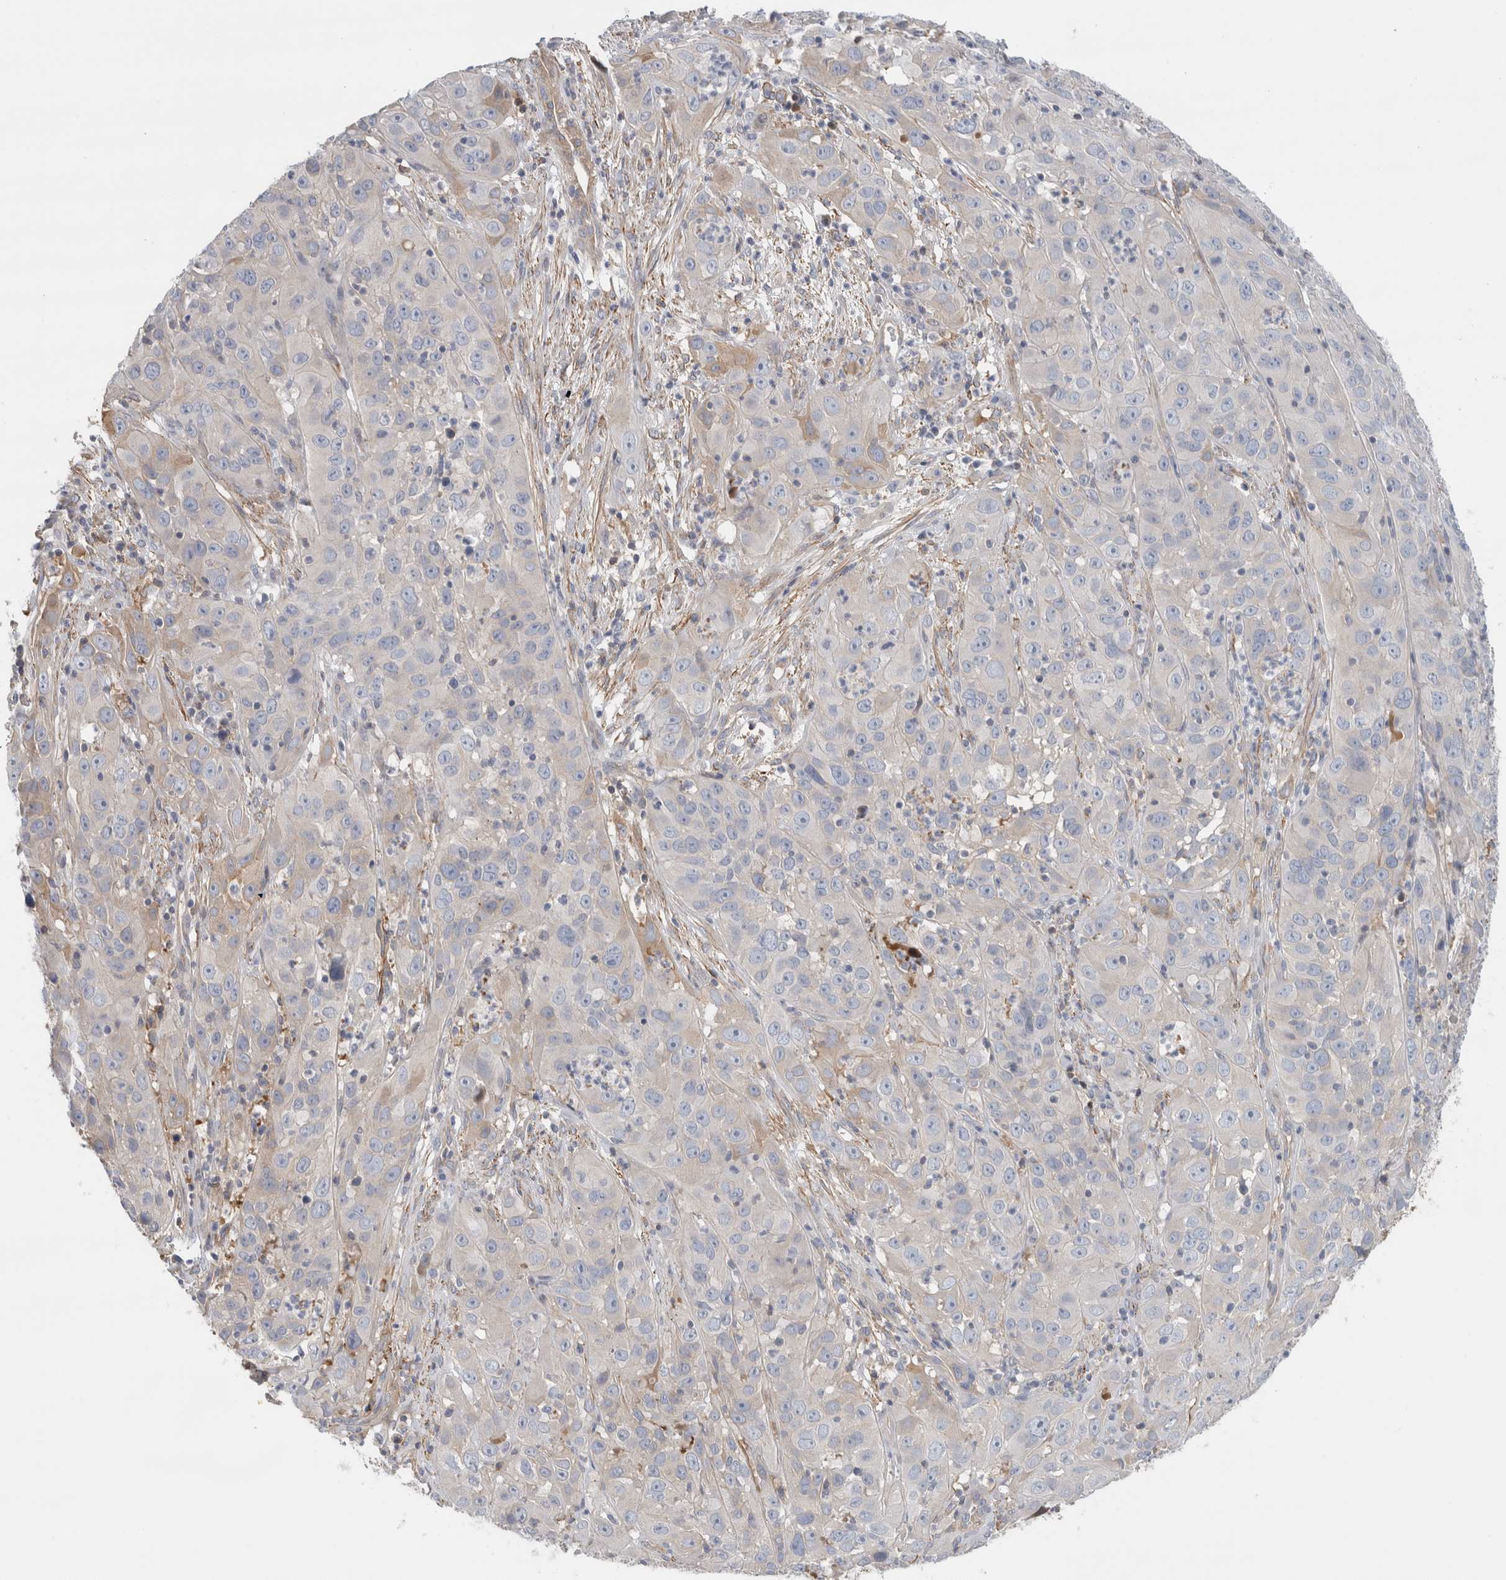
{"staining": {"intensity": "negative", "quantity": "none", "location": "none"}, "tissue": "cervical cancer", "cell_type": "Tumor cells", "image_type": "cancer", "snomed": [{"axis": "morphology", "description": "Squamous cell carcinoma, NOS"}, {"axis": "topography", "description": "Cervix"}], "caption": "This is an immunohistochemistry photomicrograph of human cervical cancer. There is no staining in tumor cells.", "gene": "CFI", "patient": {"sex": "female", "age": 32}}